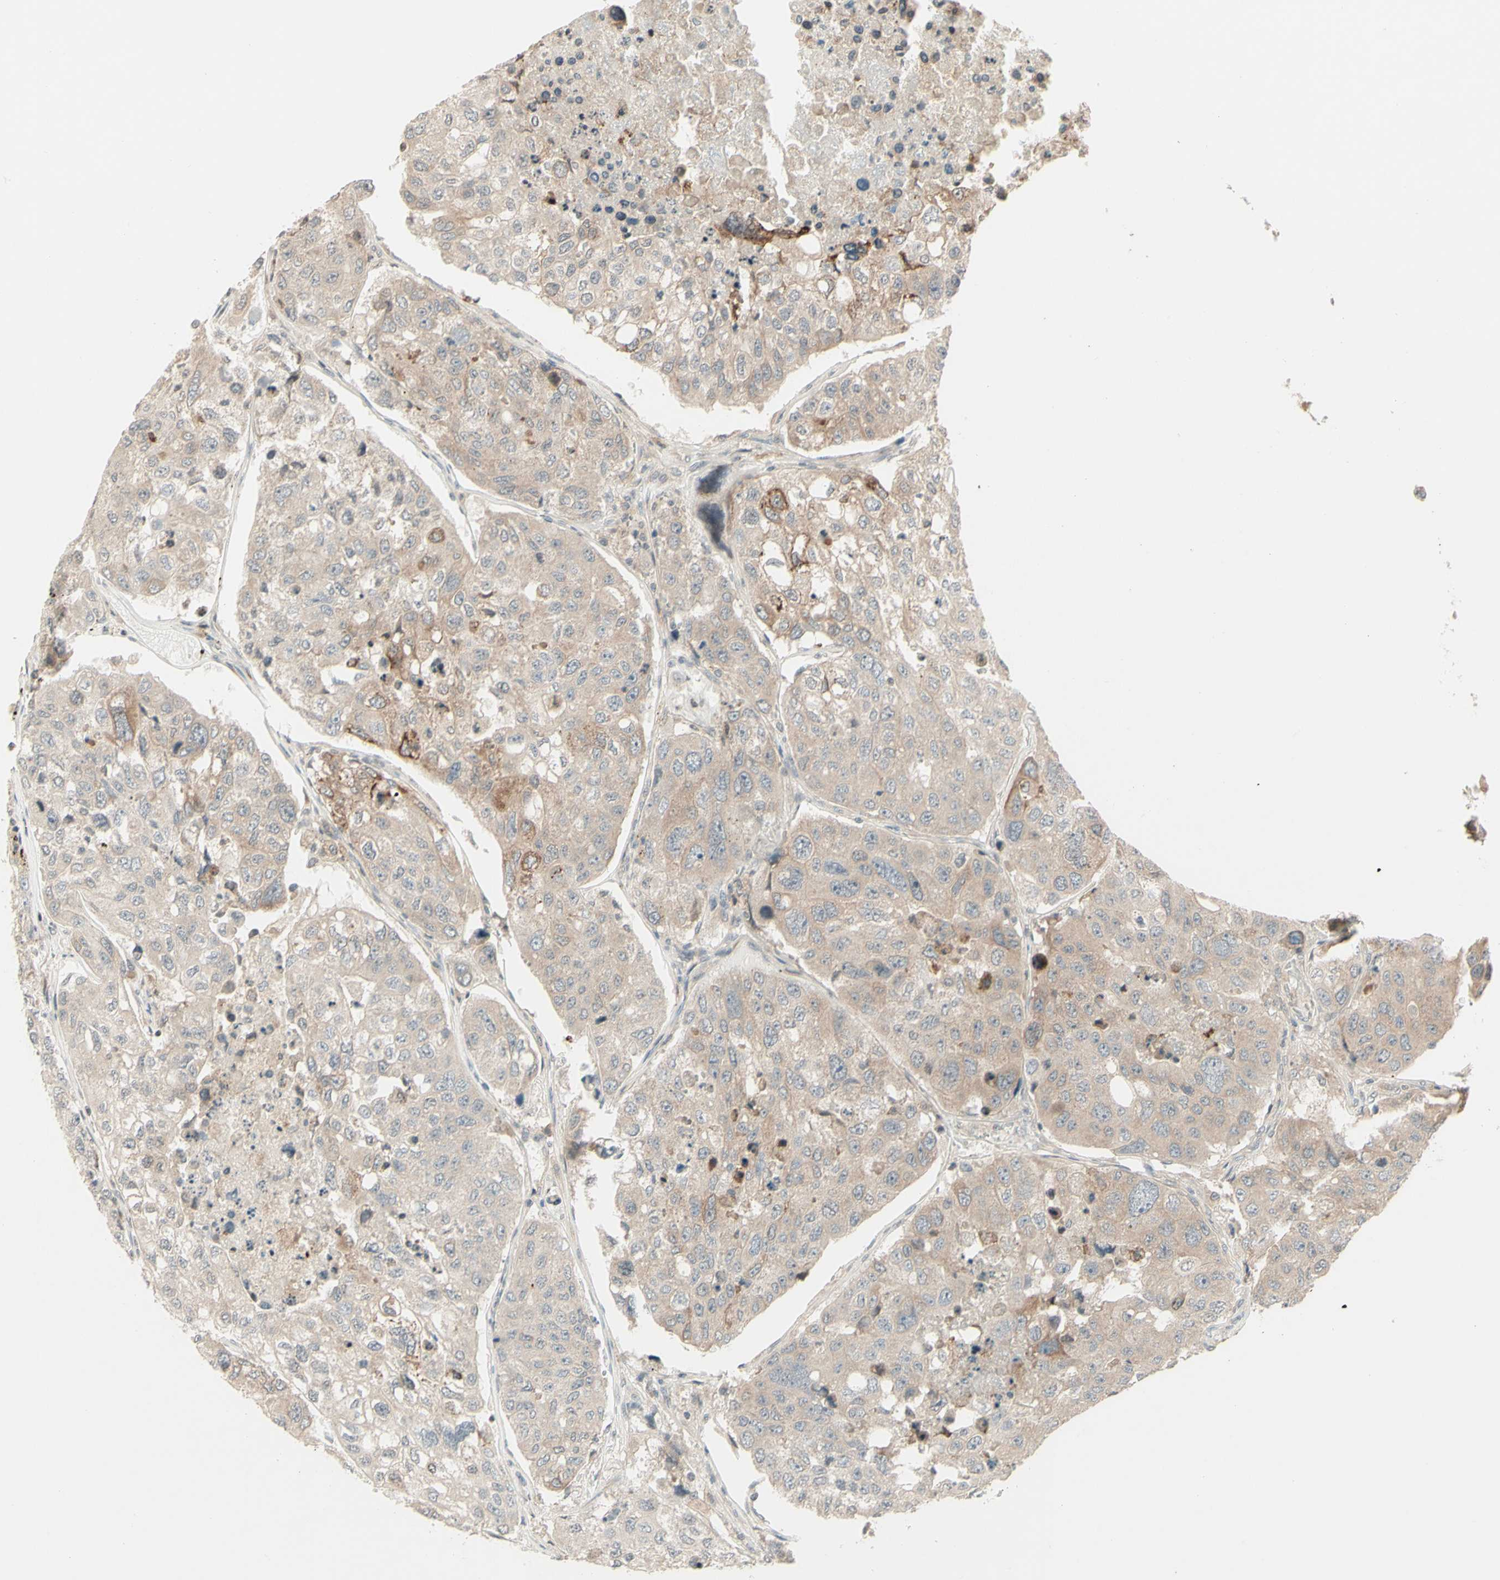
{"staining": {"intensity": "weak", "quantity": ">75%", "location": "cytoplasmic/membranous"}, "tissue": "urothelial cancer", "cell_type": "Tumor cells", "image_type": "cancer", "snomed": [{"axis": "morphology", "description": "Urothelial carcinoma, High grade"}, {"axis": "topography", "description": "Lymph node"}, {"axis": "topography", "description": "Urinary bladder"}], "caption": "An immunohistochemistry (IHC) image of tumor tissue is shown. Protein staining in brown labels weak cytoplasmic/membranous positivity in urothelial cancer within tumor cells. The protein is shown in brown color, while the nuclei are stained blue.", "gene": "ZW10", "patient": {"sex": "male", "age": 51}}